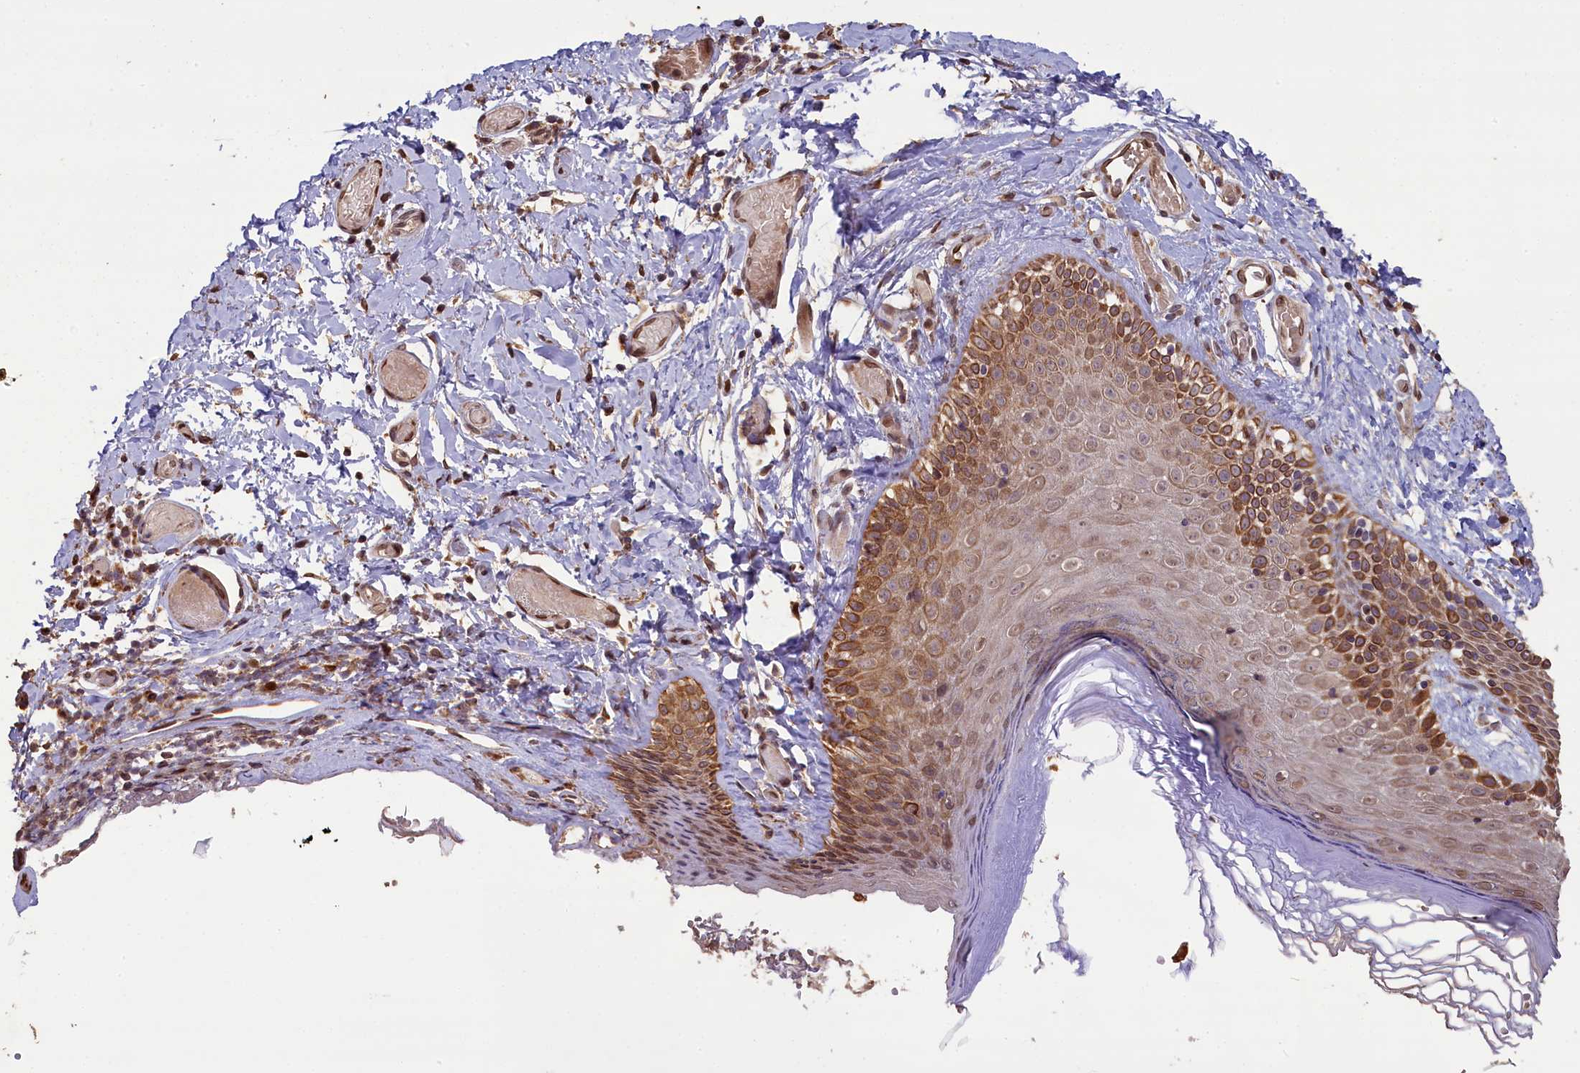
{"staining": {"intensity": "moderate", "quantity": "25%-75%", "location": "cytoplasmic/membranous"}, "tissue": "skin", "cell_type": "Epidermal cells", "image_type": "normal", "snomed": [{"axis": "morphology", "description": "Normal tissue, NOS"}, {"axis": "topography", "description": "Adipose tissue"}, {"axis": "topography", "description": "Vascular tissue"}, {"axis": "topography", "description": "Vulva"}, {"axis": "topography", "description": "Peripheral nerve tissue"}], "caption": "Benign skin demonstrates moderate cytoplasmic/membranous positivity in approximately 25%-75% of epidermal cells.", "gene": "SLC38A7", "patient": {"sex": "female", "age": 86}}